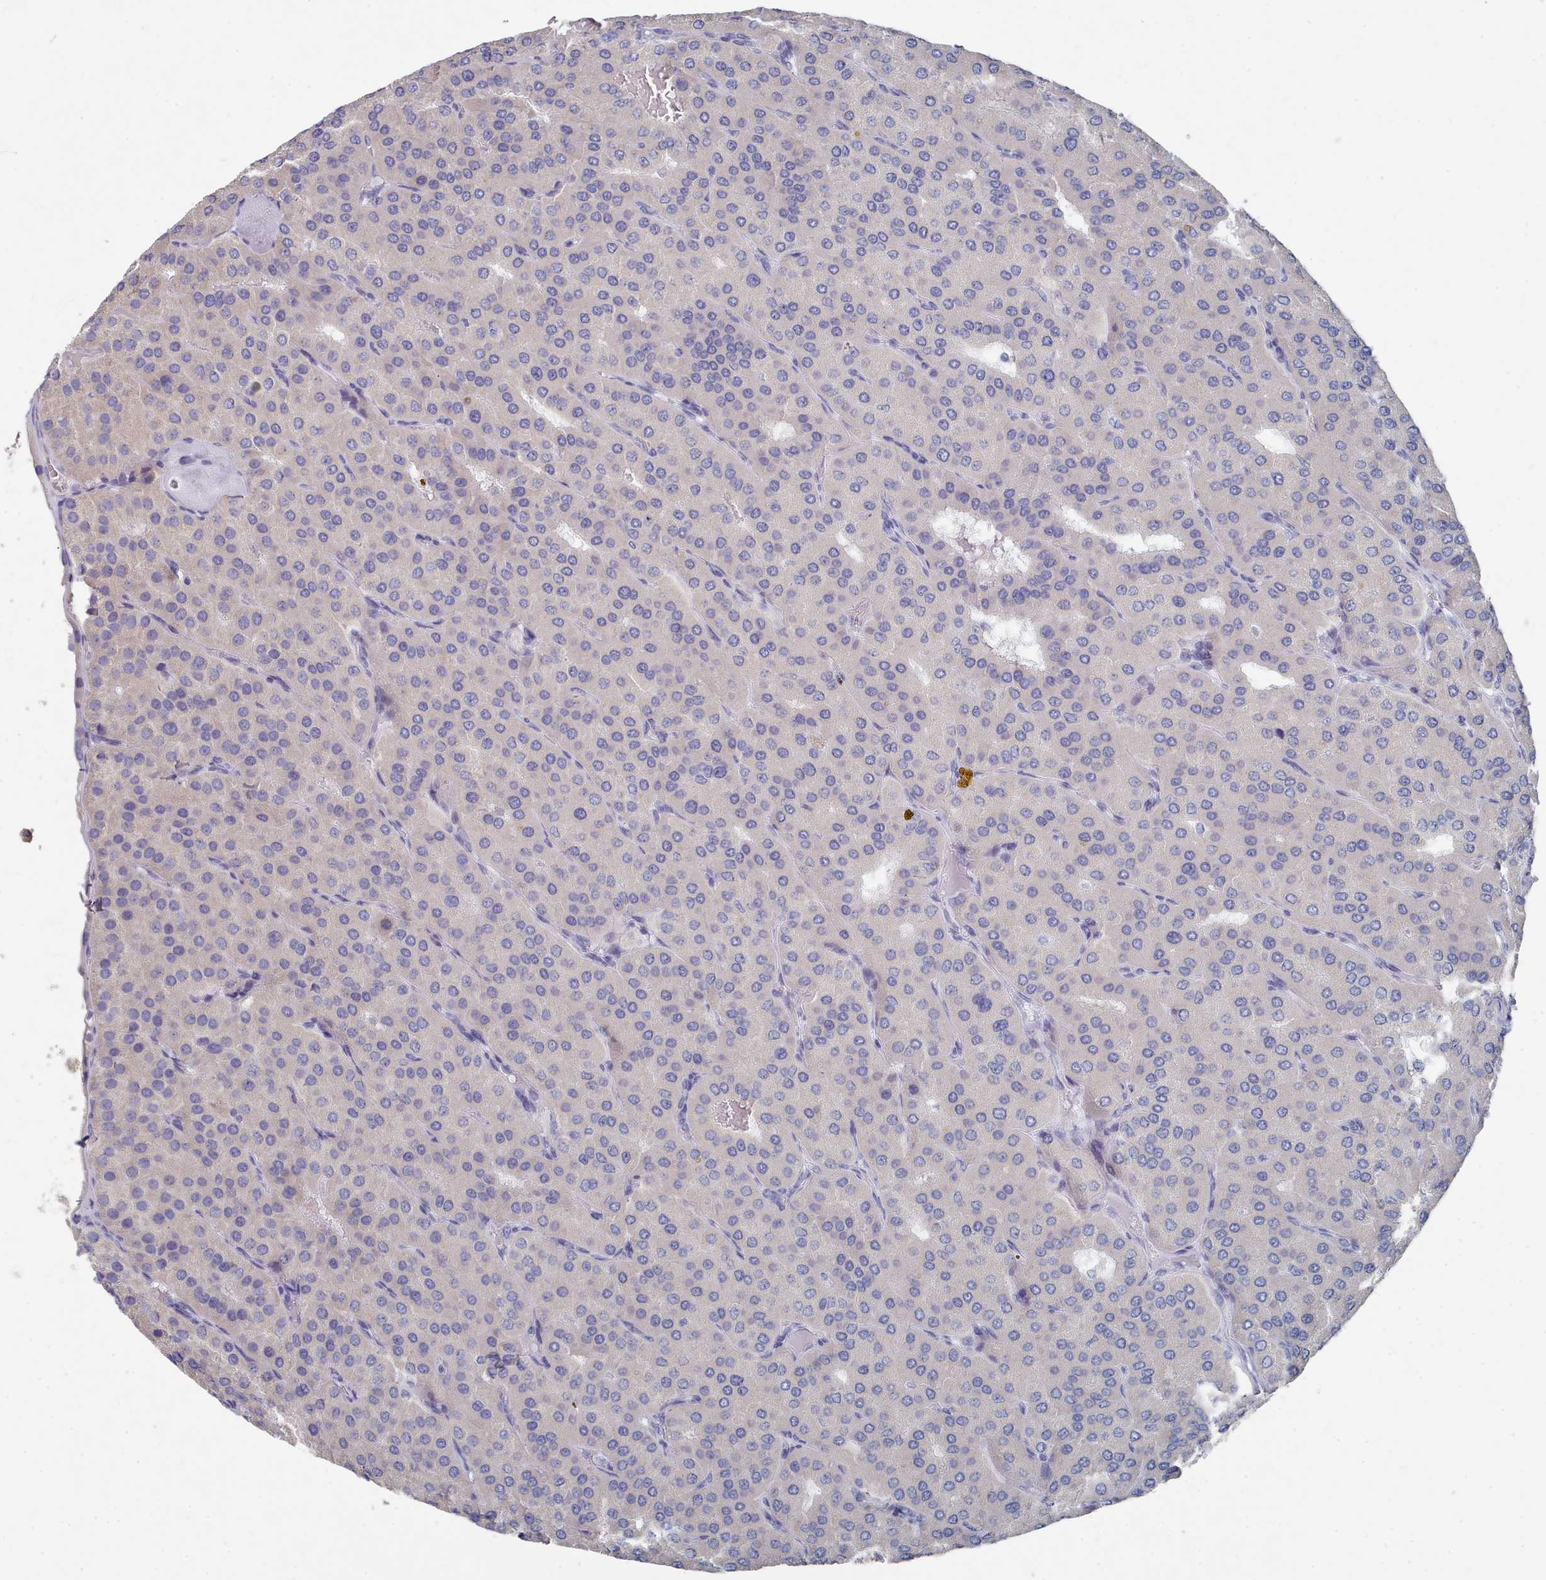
{"staining": {"intensity": "negative", "quantity": "none", "location": "none"}, "tissue": "parathyroid gland", "cell_type": "Glandular cells", "image_type": "normal", "snomed": [{"axis": "morphology", "description": "Normal tissue, NOS"}, {"axis": "morphology", "description": "Adenoma, NOS"}, {"axis": "topography", "description": "Parathyroid gland"}], "caption": "This is an immunohistochemistry micrograph of benign human parathyroid gland. There is no staining in glandular cells.", "gene": "ACAD11", "patient": {"sex": "female", "age": 86}}